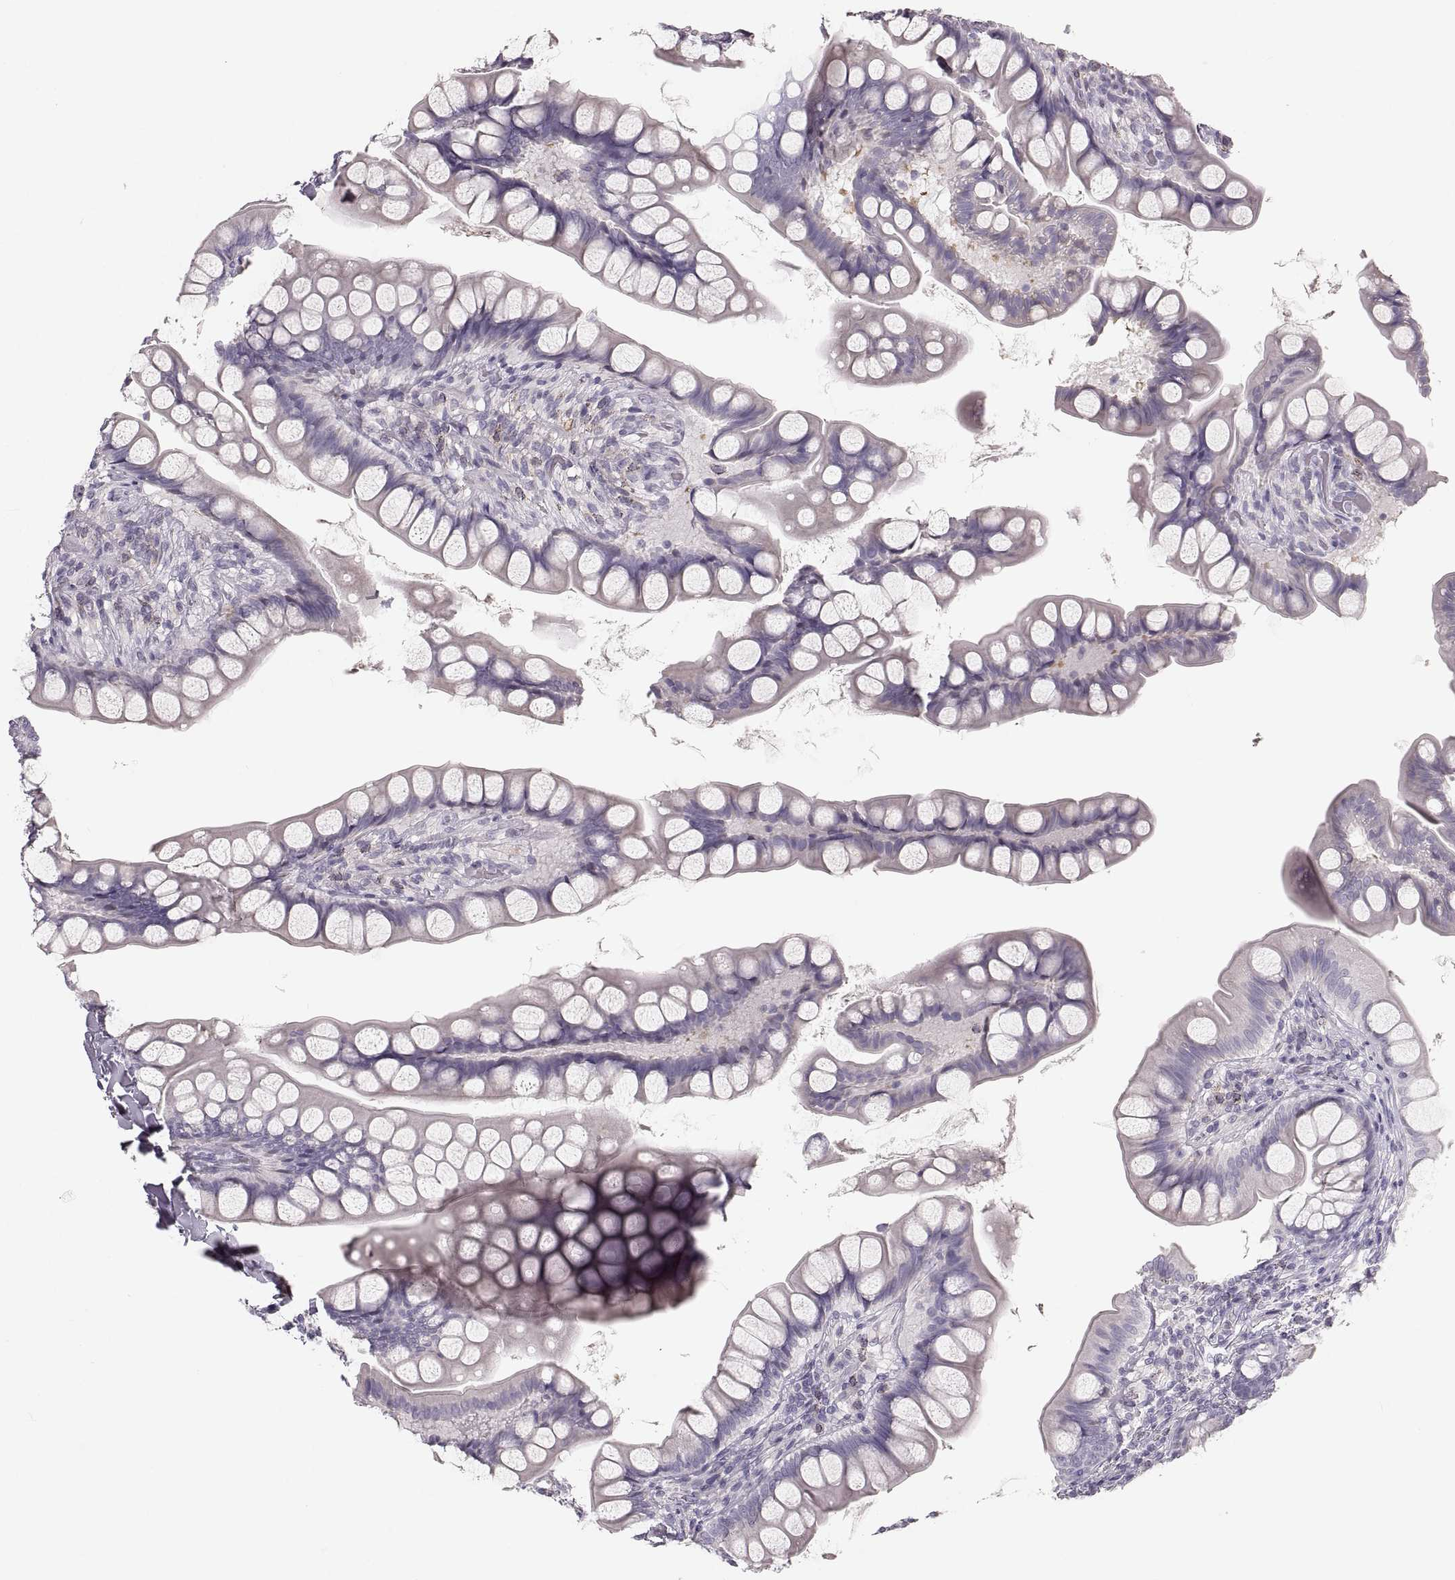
{"staining": {"intensity": "negative", "quantity": "none", "location": "none"}, "tissue": "small intestine", "cell_type": "Glandular cells", "image_type": "normal", "snomed": [{"axis": "morphology", "description": "Normal tissue, NOS"}, {"axis": "topography", "description": "Small intestine"}], "caption": "Glandular cells show no significant protein positivity in unremarkable small intestine.", "gene": "RUNDC3A", "patient": {"sex": "male", "age": 70}}